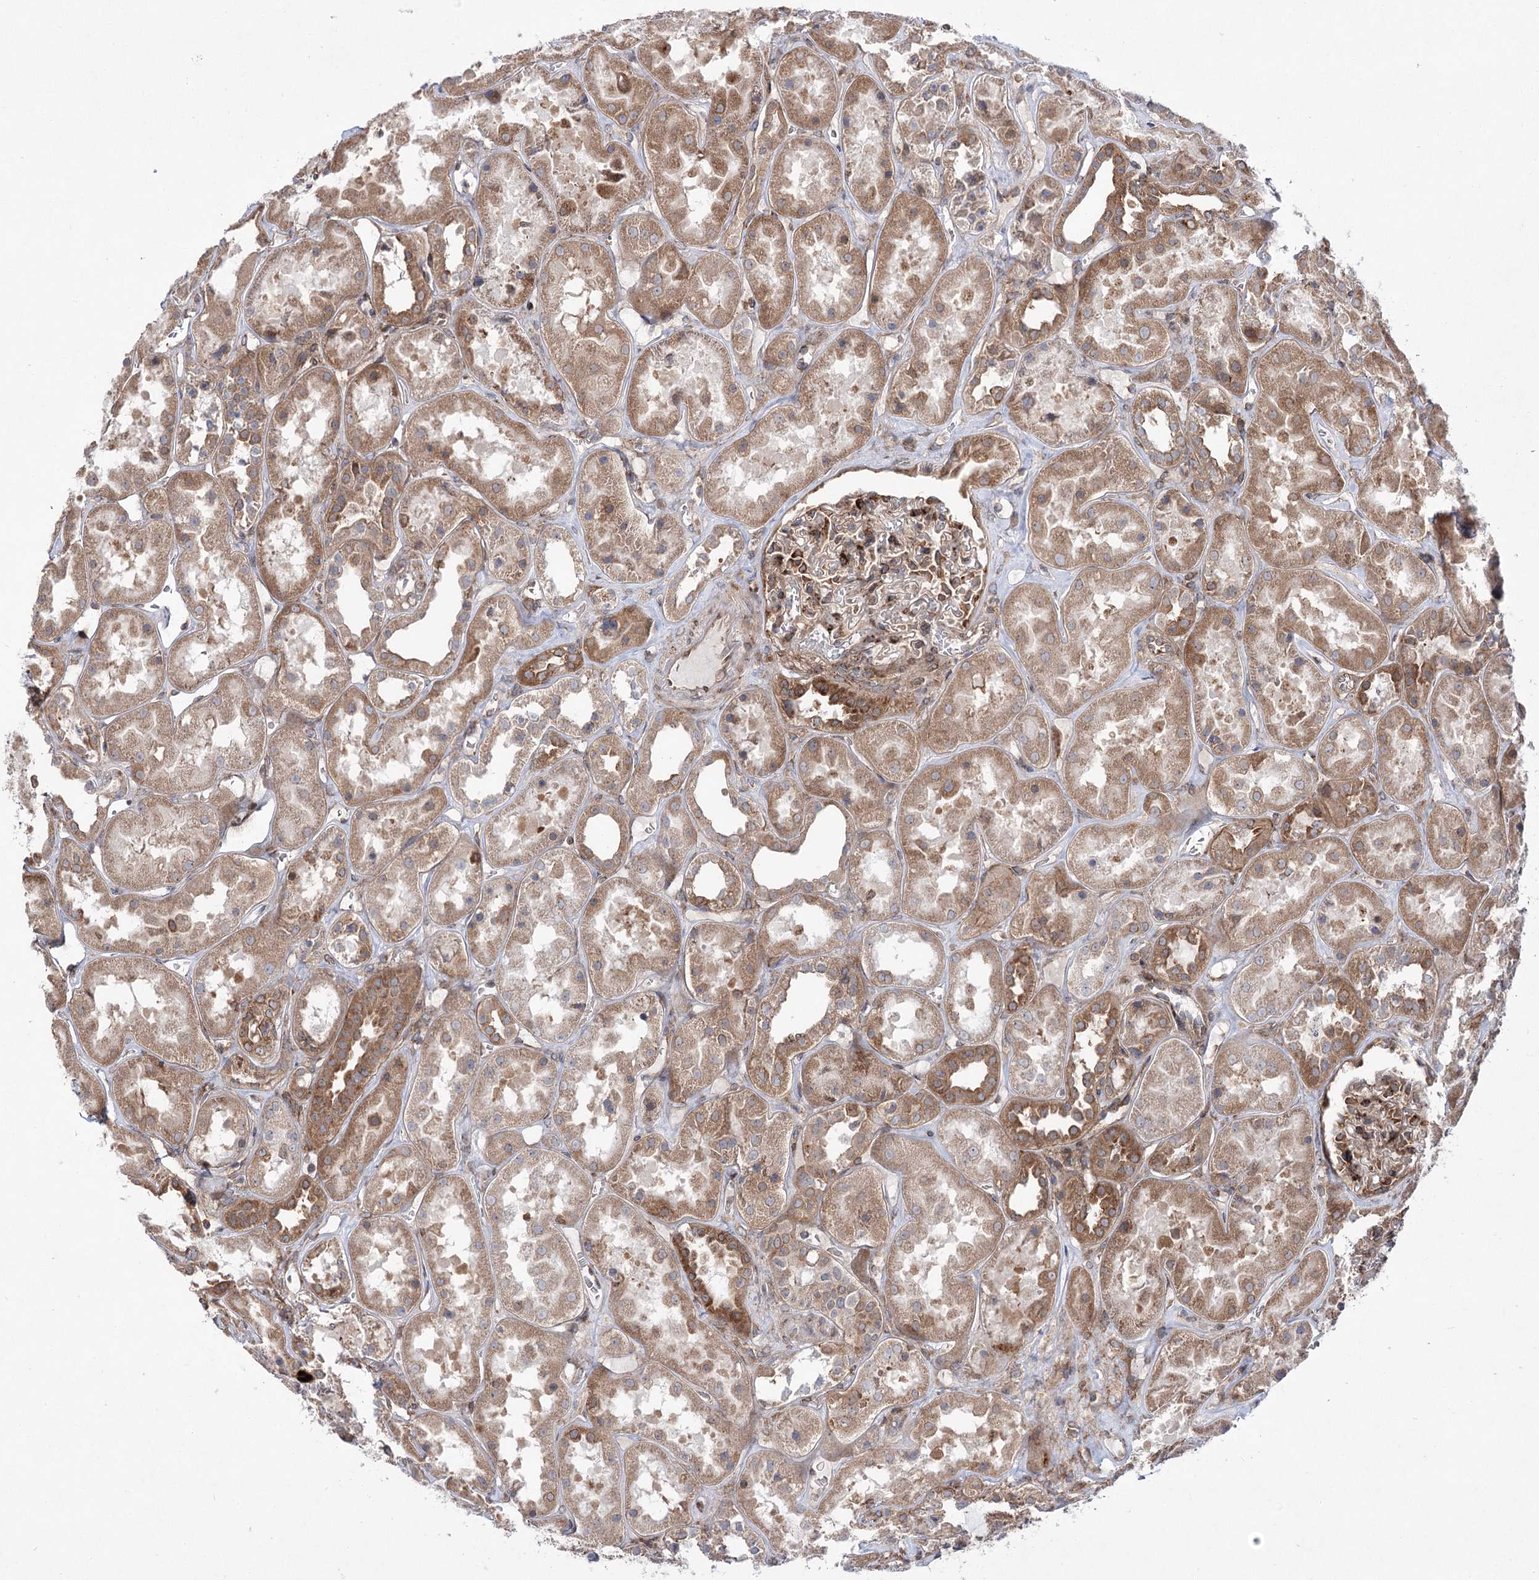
{"staining": {"intensity": "moderate", "quantity": "25%-75%", "location": "cytoplasmic/membranous"}, "tissue": "kidney", "cell_type": "Cells in glomeruli", "image_type": "normal", "snomed": [{"axis": "morphology", "description": "Normal tissue, NOS"}, {"axis": "topography", "description": "Kidney"}], "caption": "Moderate cytoplasmic/membranous positivity is present in approximately 25%-75% of cells in glomeruli in benign kidney. The protein of interest is shown in brown color, while the nuclei are stained blue.", "gene": "VWA2", "patient": {"sex": "male", "age": 70}}